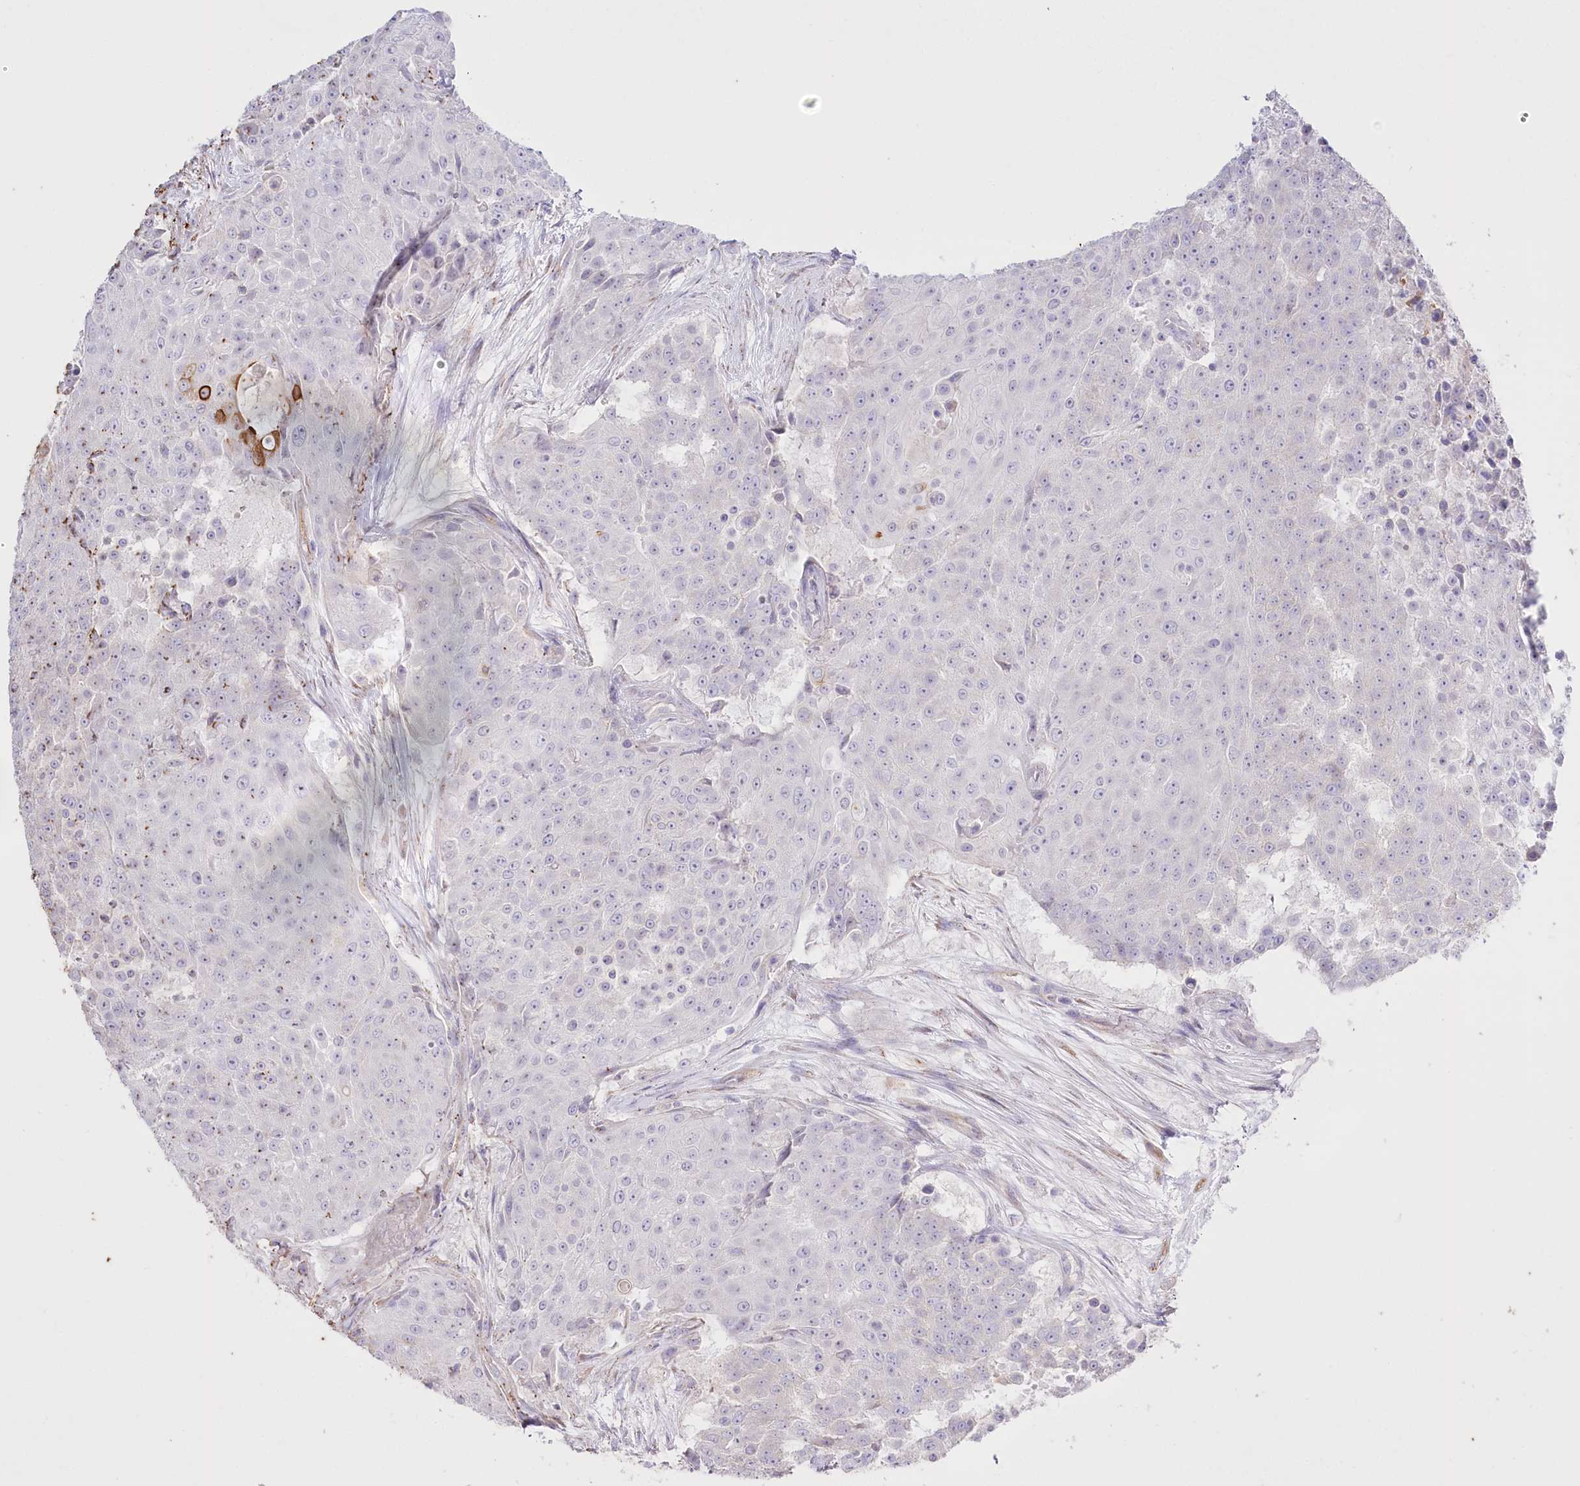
{"staining": {"intensity": "negative", "quantity": "none", "location": "none"}, "tissue": "urothelial cancer", "cell_type": "Tumor cells", "image_type": "cancer", "snomed": [{"axis": "morphology", "description": "Urothelial carcinoma, High grade"}, {"axis": "topography", "description": "Urinary bladder"}], "caption": "Immunohistochemical staining of human urothelial cancer demonstrates no significant positivity in tumor cells.", "gene": "SLC39A10", "patient": {"sex": "female", "age": 63}}